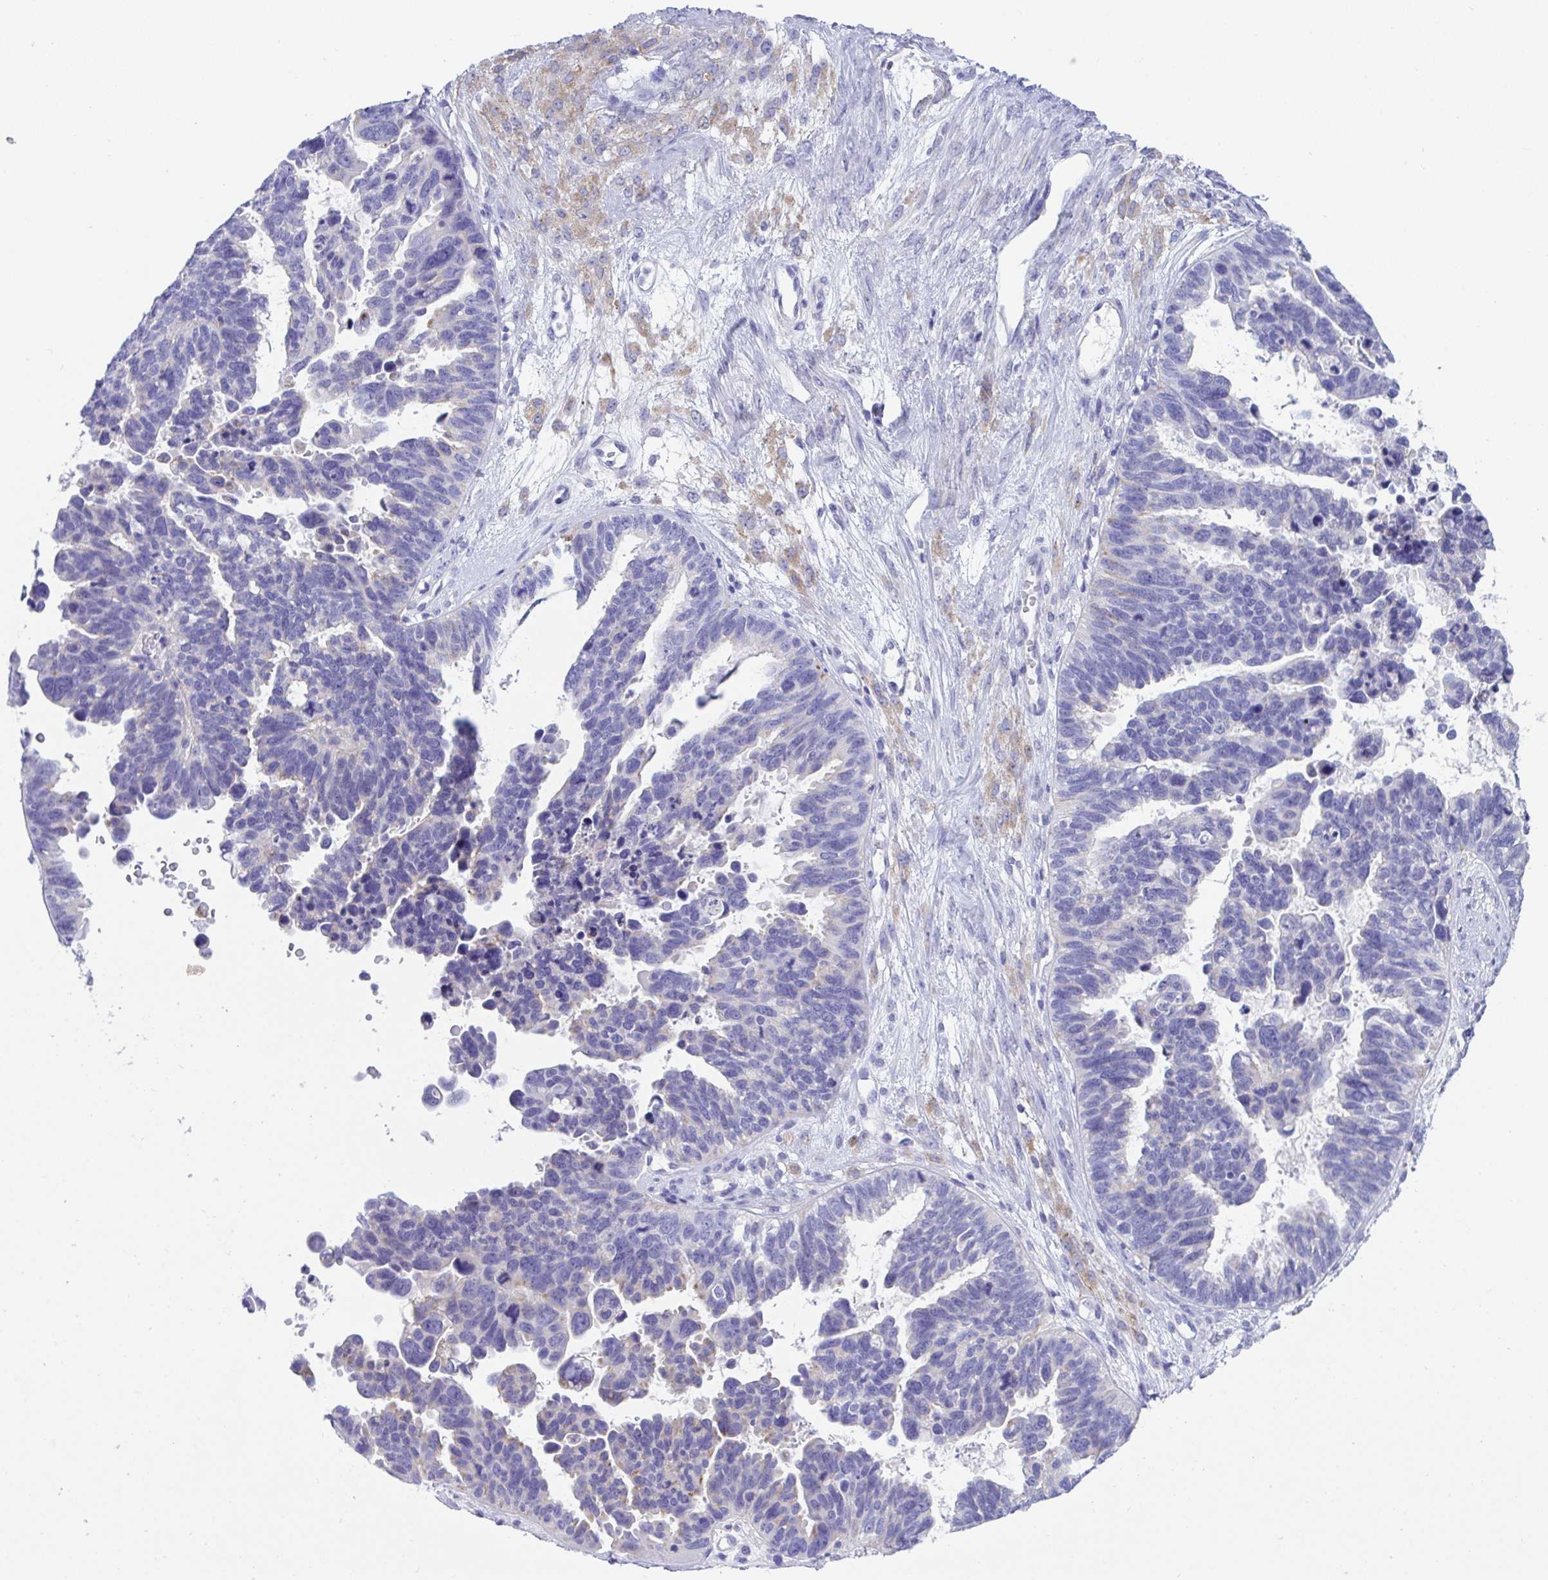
{"staining": {"intensity": "weak", "quantity": "<25%", "location": "cytoplasmic/membranous"}, "tissue": "ovarian cancer", "cell_type": "Tumor cells", "image_type": "cancer", "snomed": [{"axis": "morphology", "description": "Cystadenocarcinoma, serous, NOS"}, {"axis": "topography", "description": "Ovary"}], "caption": "Tumor cells show no significant protein positivity in ovarian serous cystadenocarcinoma. The staining is performed using DAB brown chromogen with nuclei counter-stained in using hematoxylin.", "gene": "TMEM106B", "patient": {"sex": "female", "age": 60}}